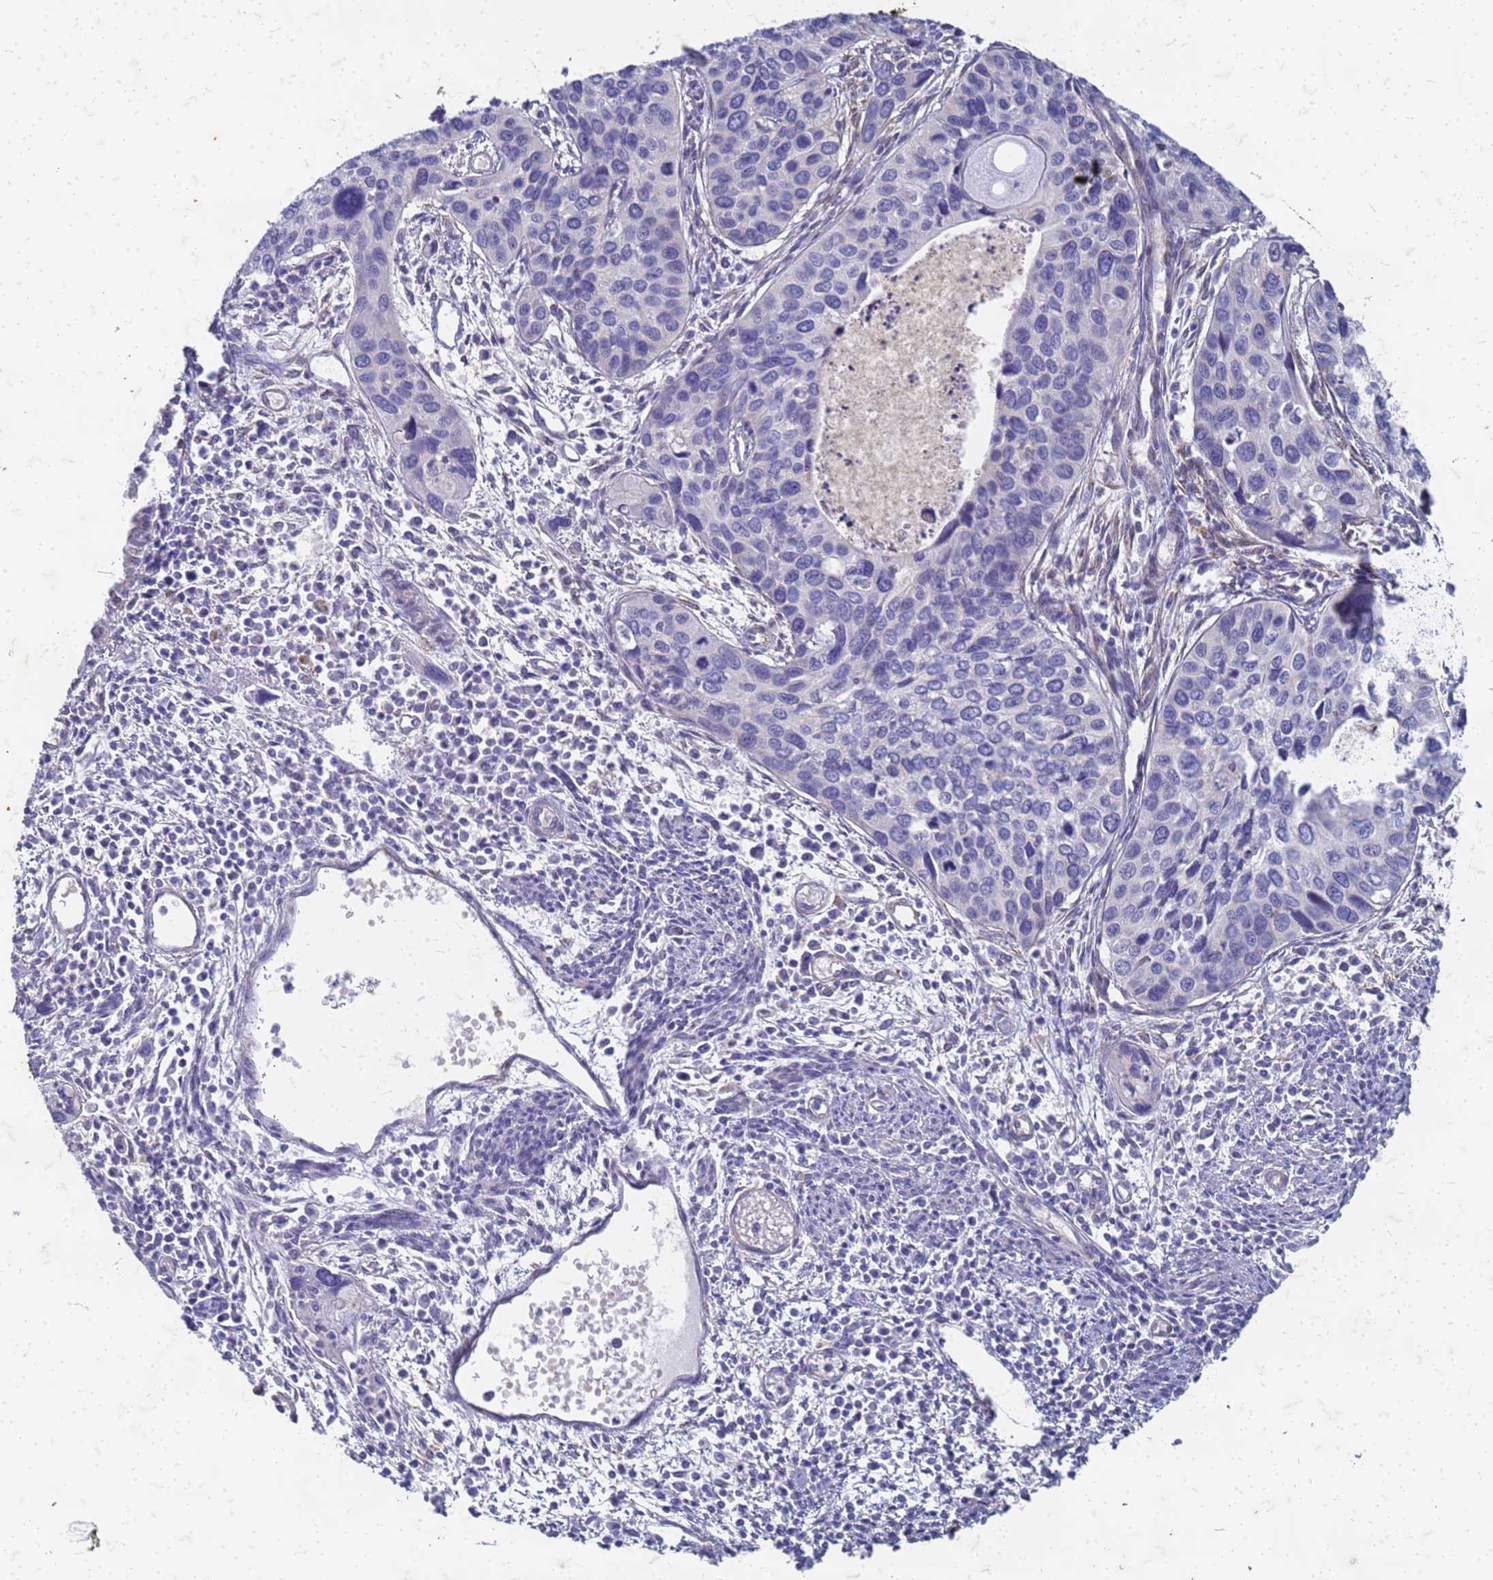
{"staining": {"intensity": "negative", "quantity": "none", "location": "none"}, "tissue": "cervical cancer", "cell_type": "Tumor cells", "image_type": "cancer", "snomed": [{"axis": "morphology", "description": "Squamous cell carcinoma, NOS"}, {"axis": "topography", "description": "Cervix"}], "caption": "Cervical cancer (squamous cell carcinoma) was stained to show a protein in brown. There is no significant staining in tumor cells.", "gene": "TRIM64B", "patient": {"sex": "female", "age": 55}}